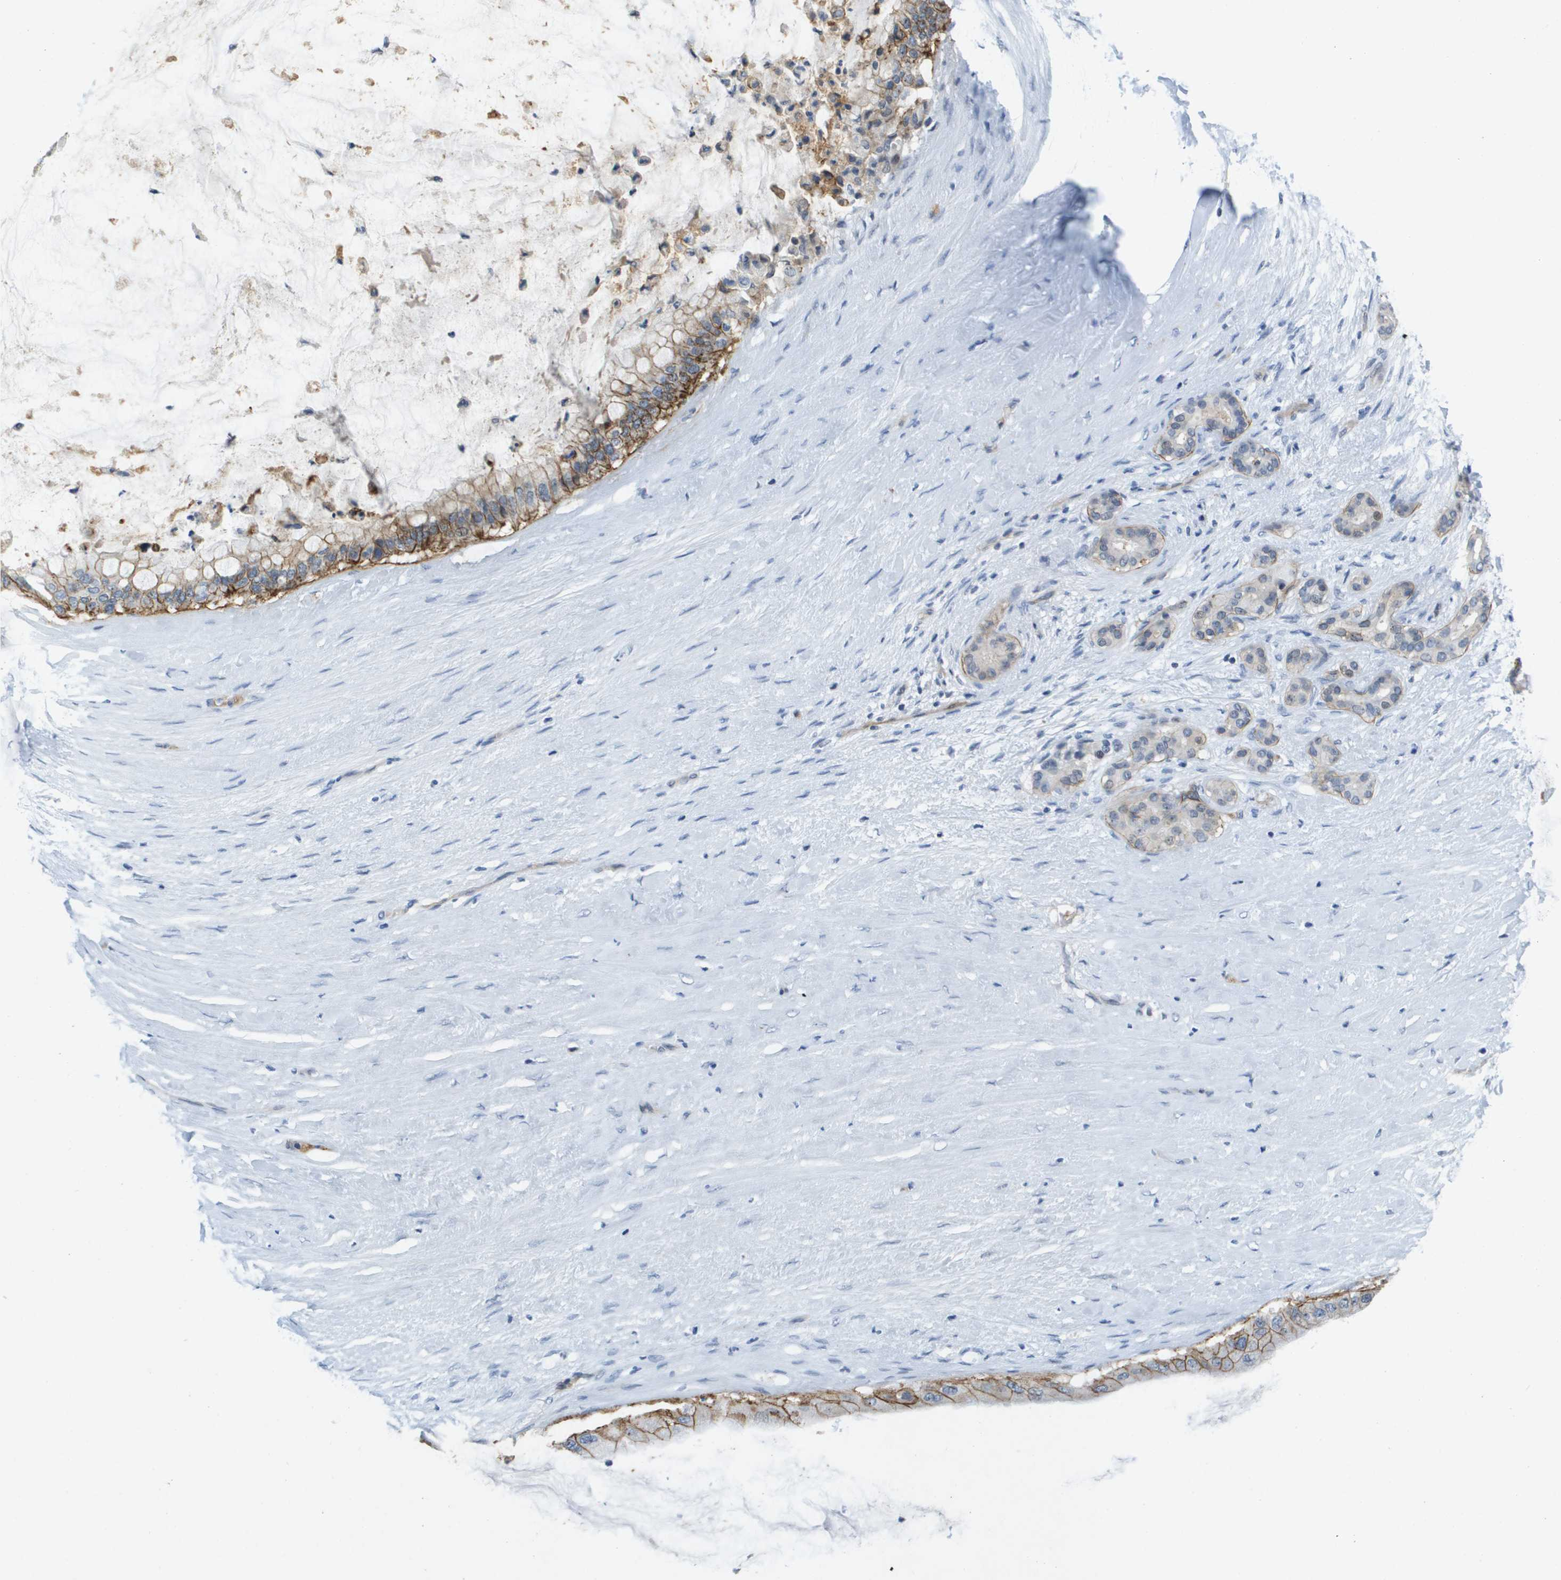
{"staining": {"intensity": "moderate", "quantity": "25%-75%", "location": "cytoplasmic/membranous"}, "tissue": "pancreatic cancer", "cell_type": "Tumor cells", "image_type": "cancer", "snomed": [{"axis": "morphology", "description": "Adenocarcinoma, NOS"}, {"axis": "topography", "description": "Pancreas"}], "caption": "Immunohistochemical staining of human pancreatic cancer (adenocarcinoma) demonstrates medium levels of moderate cytoplasmic/membranous protein staining in approximately 25%-75% of tumor cells.", "gene": "ITGA6", "patient": {"sex": "male", "age": 41}}